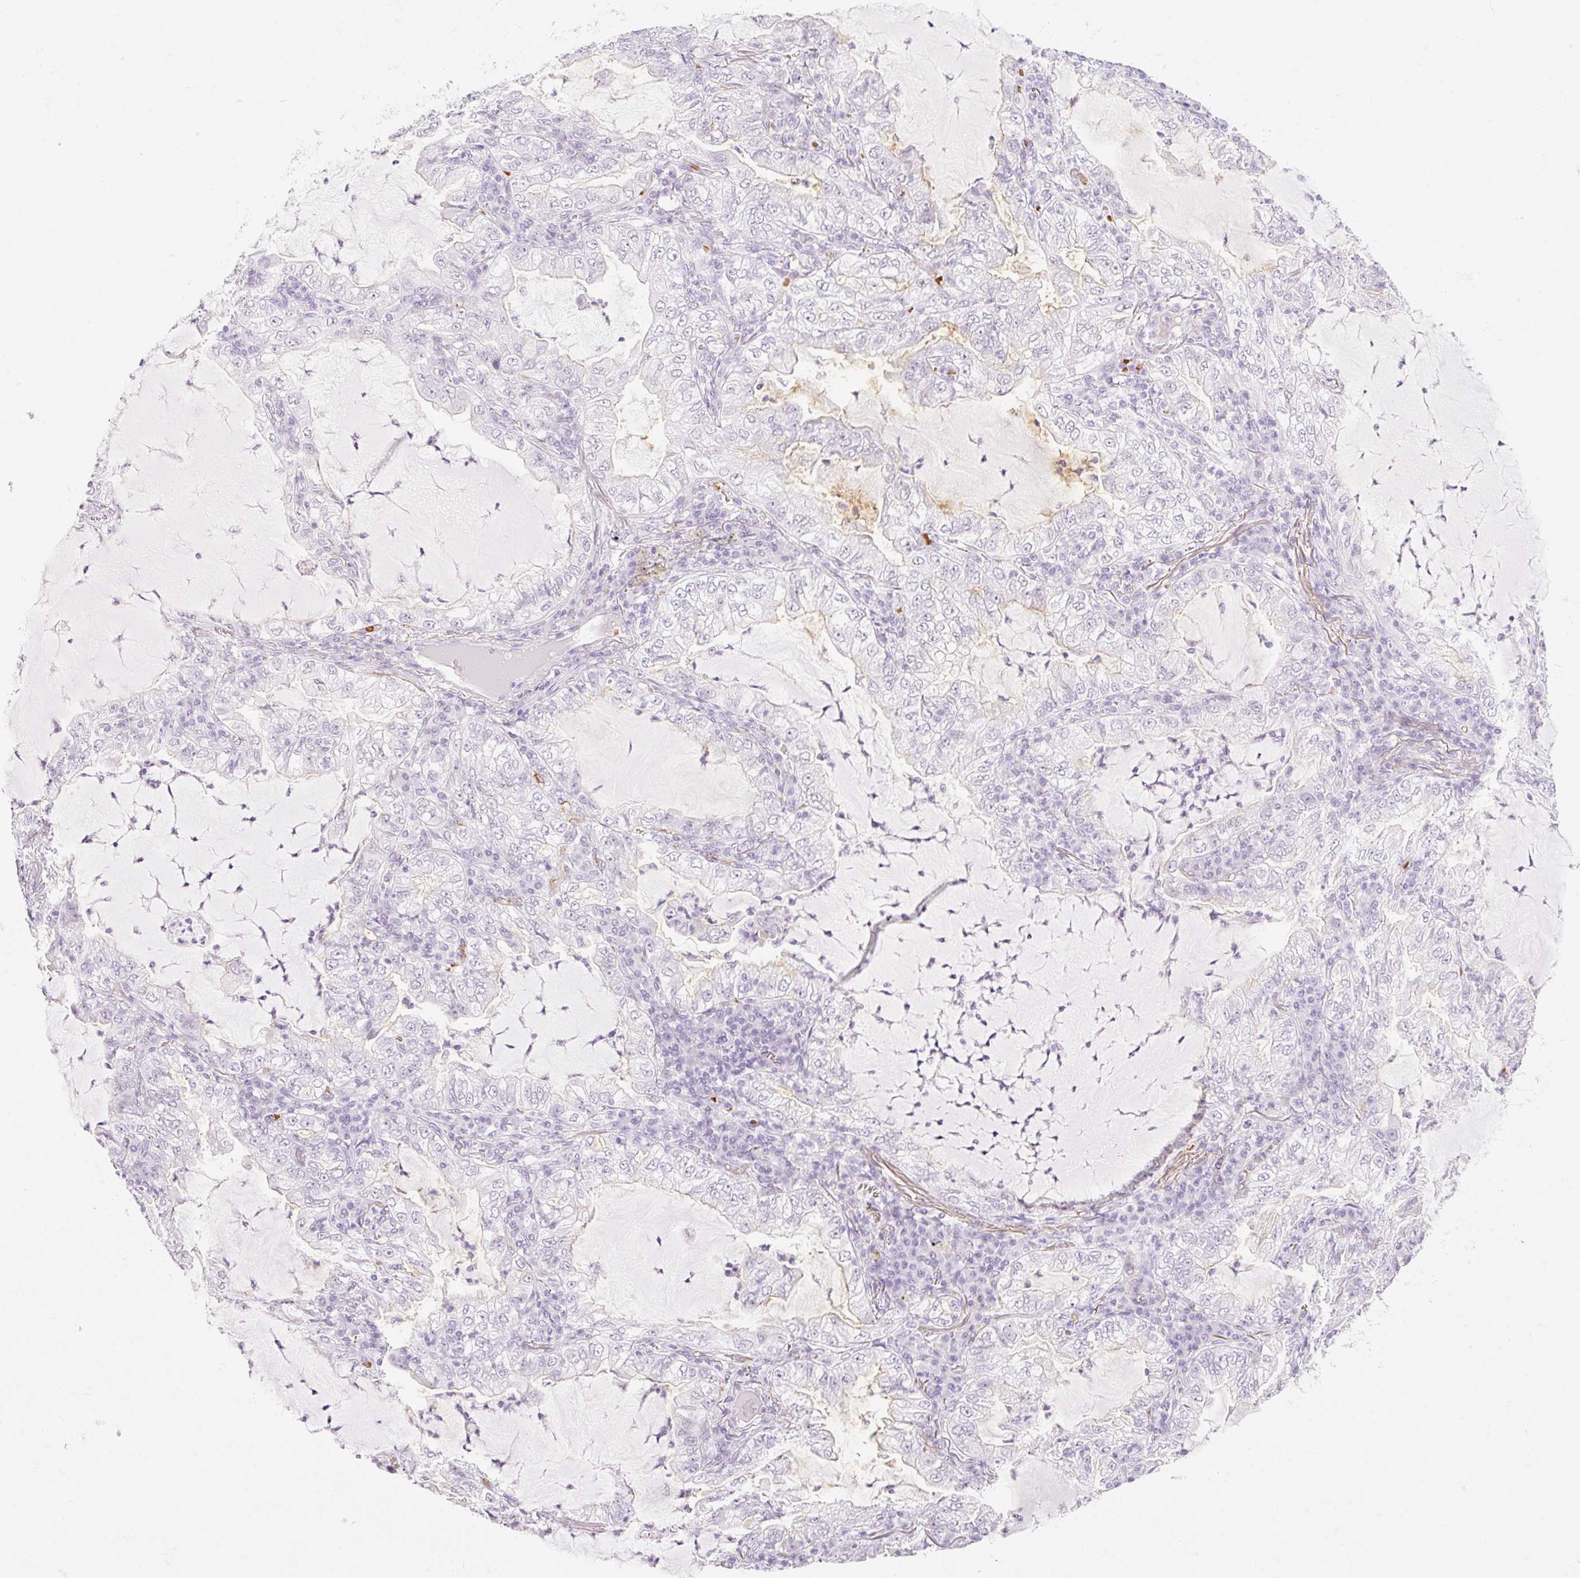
{"staining": {"intensity": "negative", "quantity": "none", "location": "none"}, "tissue": "lung cancer", "cell_type": "Tumor cells", "image_type": "cancer", "snomed": [{"axis": "morphology", "description": "Adenocarcinoma, NOS"}, {"axis": "topography", "description": "Lung"}], "caption": "A histopathology image of human lung adenocarcinoma is negative for staining in tumor cells.", "gene": "TAF1L", "patient": {"sex": "female", "age": 73}}